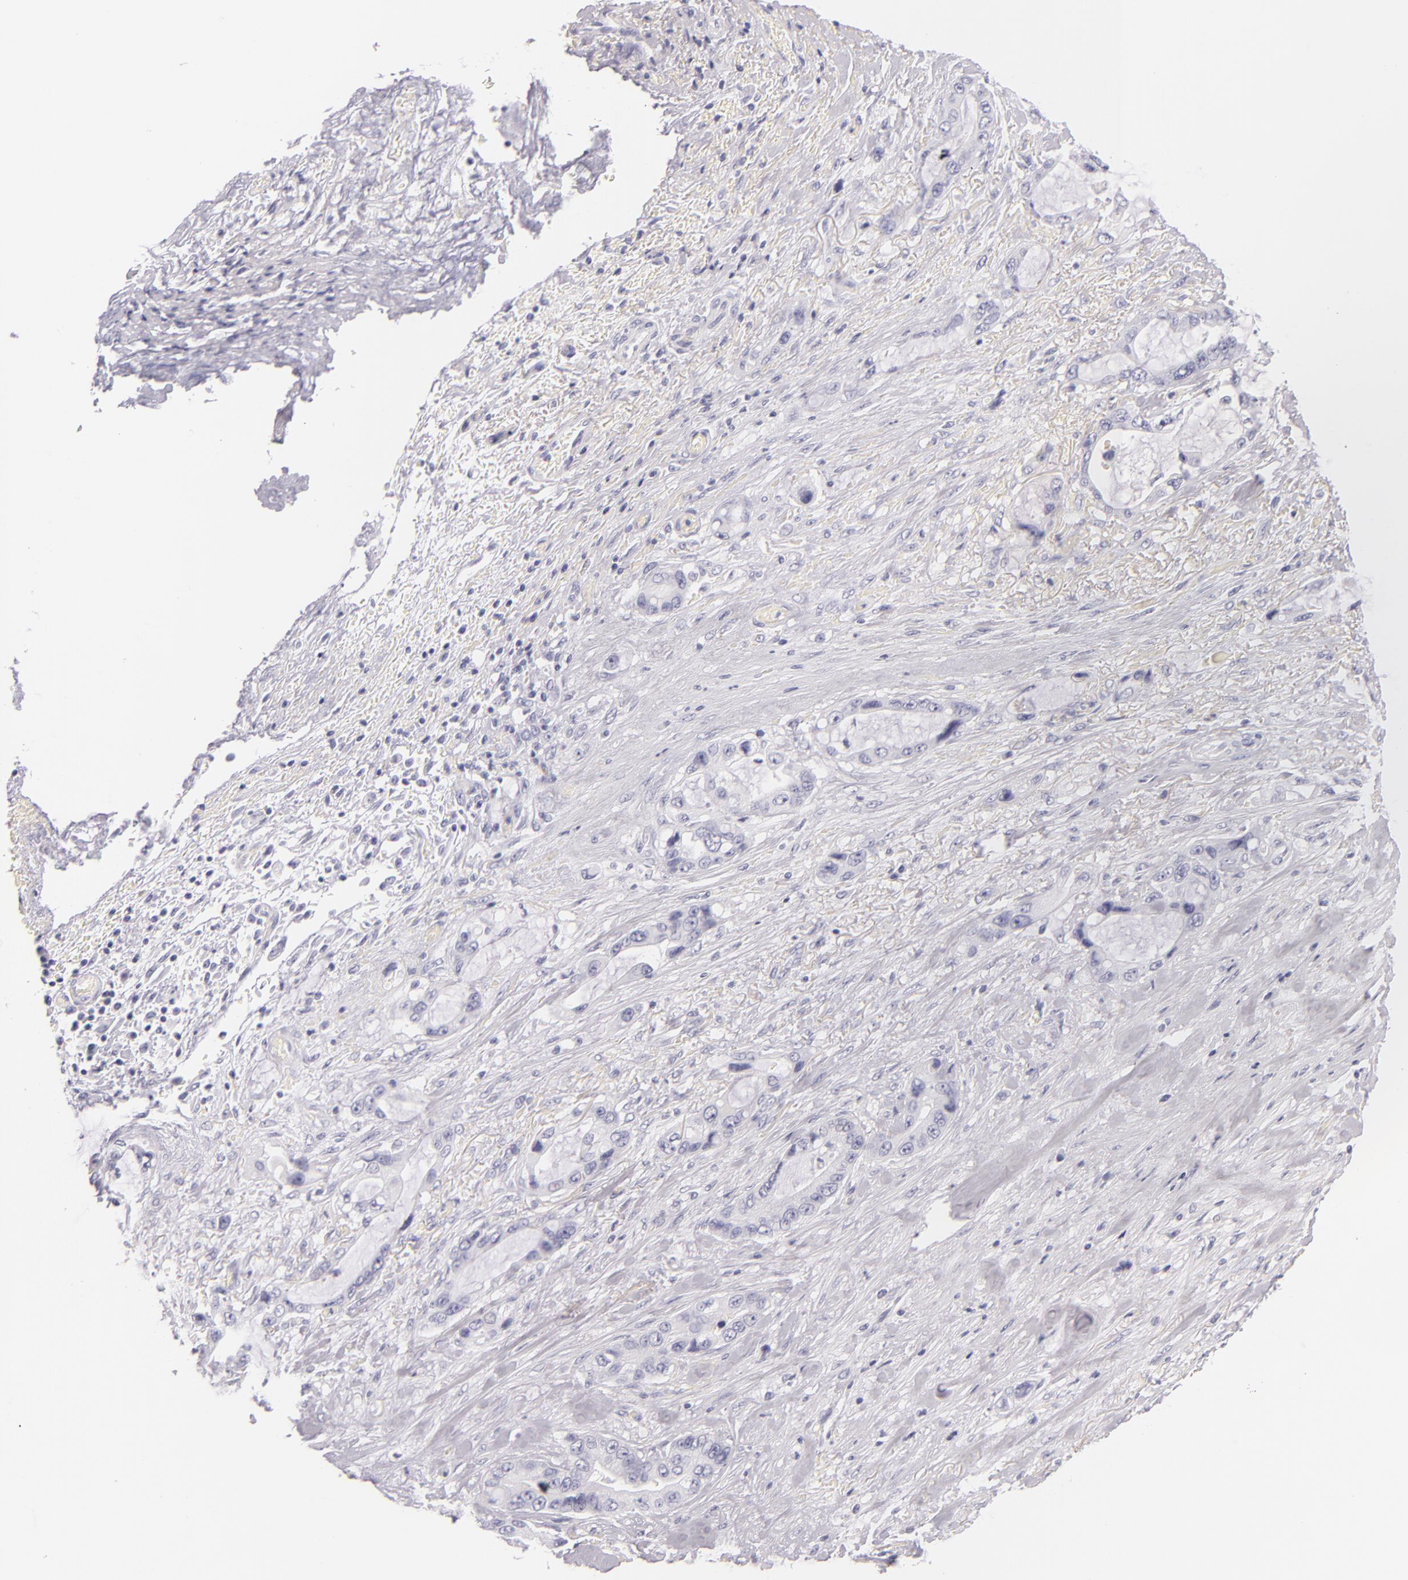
{"staining": {"intensity": "negative", "quantity": "none", "location": "none"}, "tissue": "pancreatic cancer", "cell_type": "Tumor cells", "image_type": "cancer", "snomed": [{"axis": "morphology", "description": "Adenocarcinoma, NOS"}, {"axis": "topography", "description": "Pancreas"}, {"axis": "topography", "description": "Stomach, upper"}], "caption": "Protein analysis of pancreatic adenocarcinoma reveals no significant staining in tumor cells.", "gene": "INA", "patient": {"sex": "male", "age": 77}}